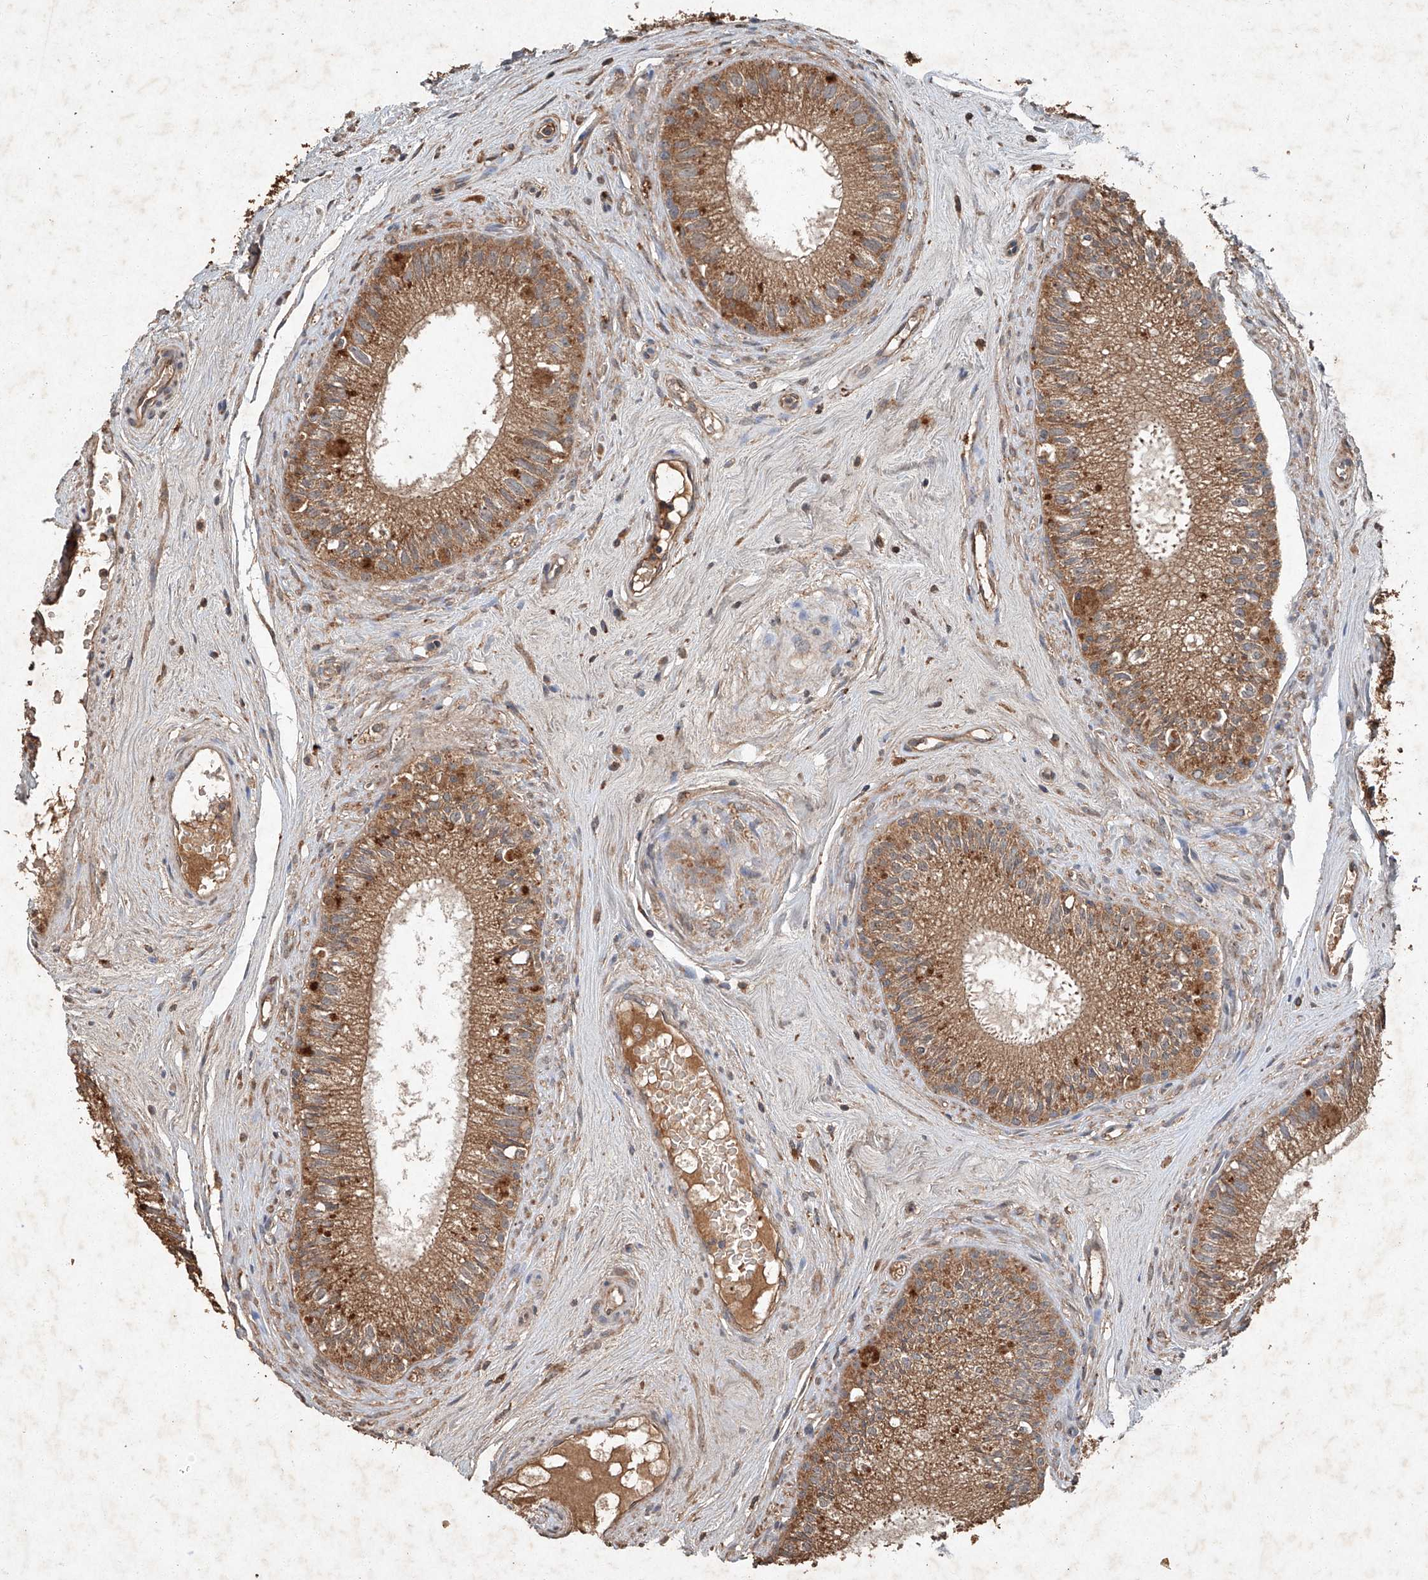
{"staining": {"intensity": "moderate", "quantity": ">75%", "location": "cytoplasmic/membranous"}, "tissue": "epididymis", "cell_type": "Glandular cells", "image_type": "normal", "snomed": [{"axis": "morphology", "description": "Normal tissue, NOS"}, {"axis": "topography", "description": "Epididymis"}], "caption": "Brown immunohistochemical staining in normal human epididymis demonstrates moderate cytoplasmic/membranous expression in approximately >75% of glandular cells. (Brightfield microscopy of DAB IHC at high magnification).", "gene": "STK3", "patient": {"sex": "male", "age": 71}}